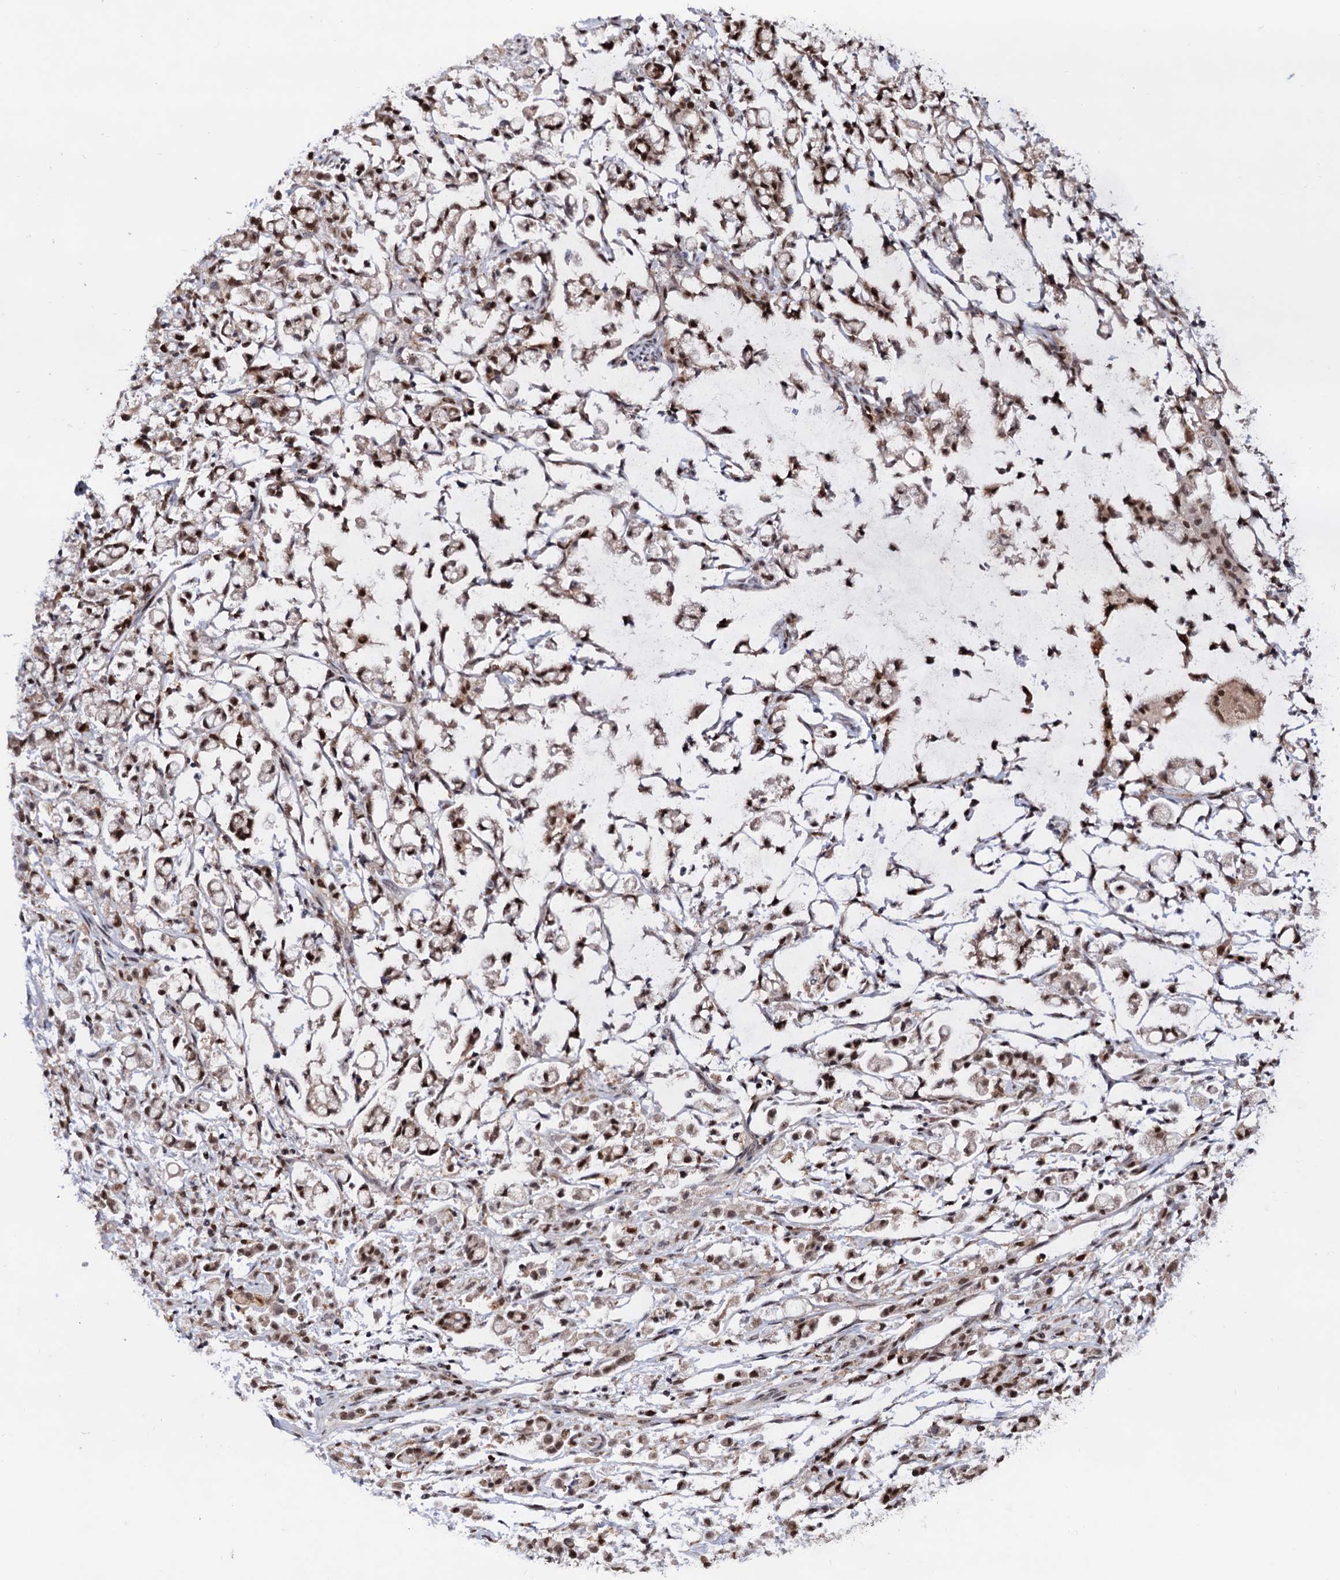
{"staining": {"intensity": "moderate", "quantity": ">75%", "location": "cytoplasmic/membranous,nuclear"}, "tissue": "stomach cancer", "cell_type": "Tumor cells", "image_type": "cancer", "snomed": [{"axis": "morphology", "description": "Adenocarcinoma, NOS"}, {"axis": "topography", "description": "Stomach"}], "caption": "A brown stain labels moderate cytoplasmic/membranous and nuclear expression of a protein in adenocarcinoma (stomach) tumor cells.", "gene": "RNASEH2B", "patient": {"sex": "female", "age": 60}}